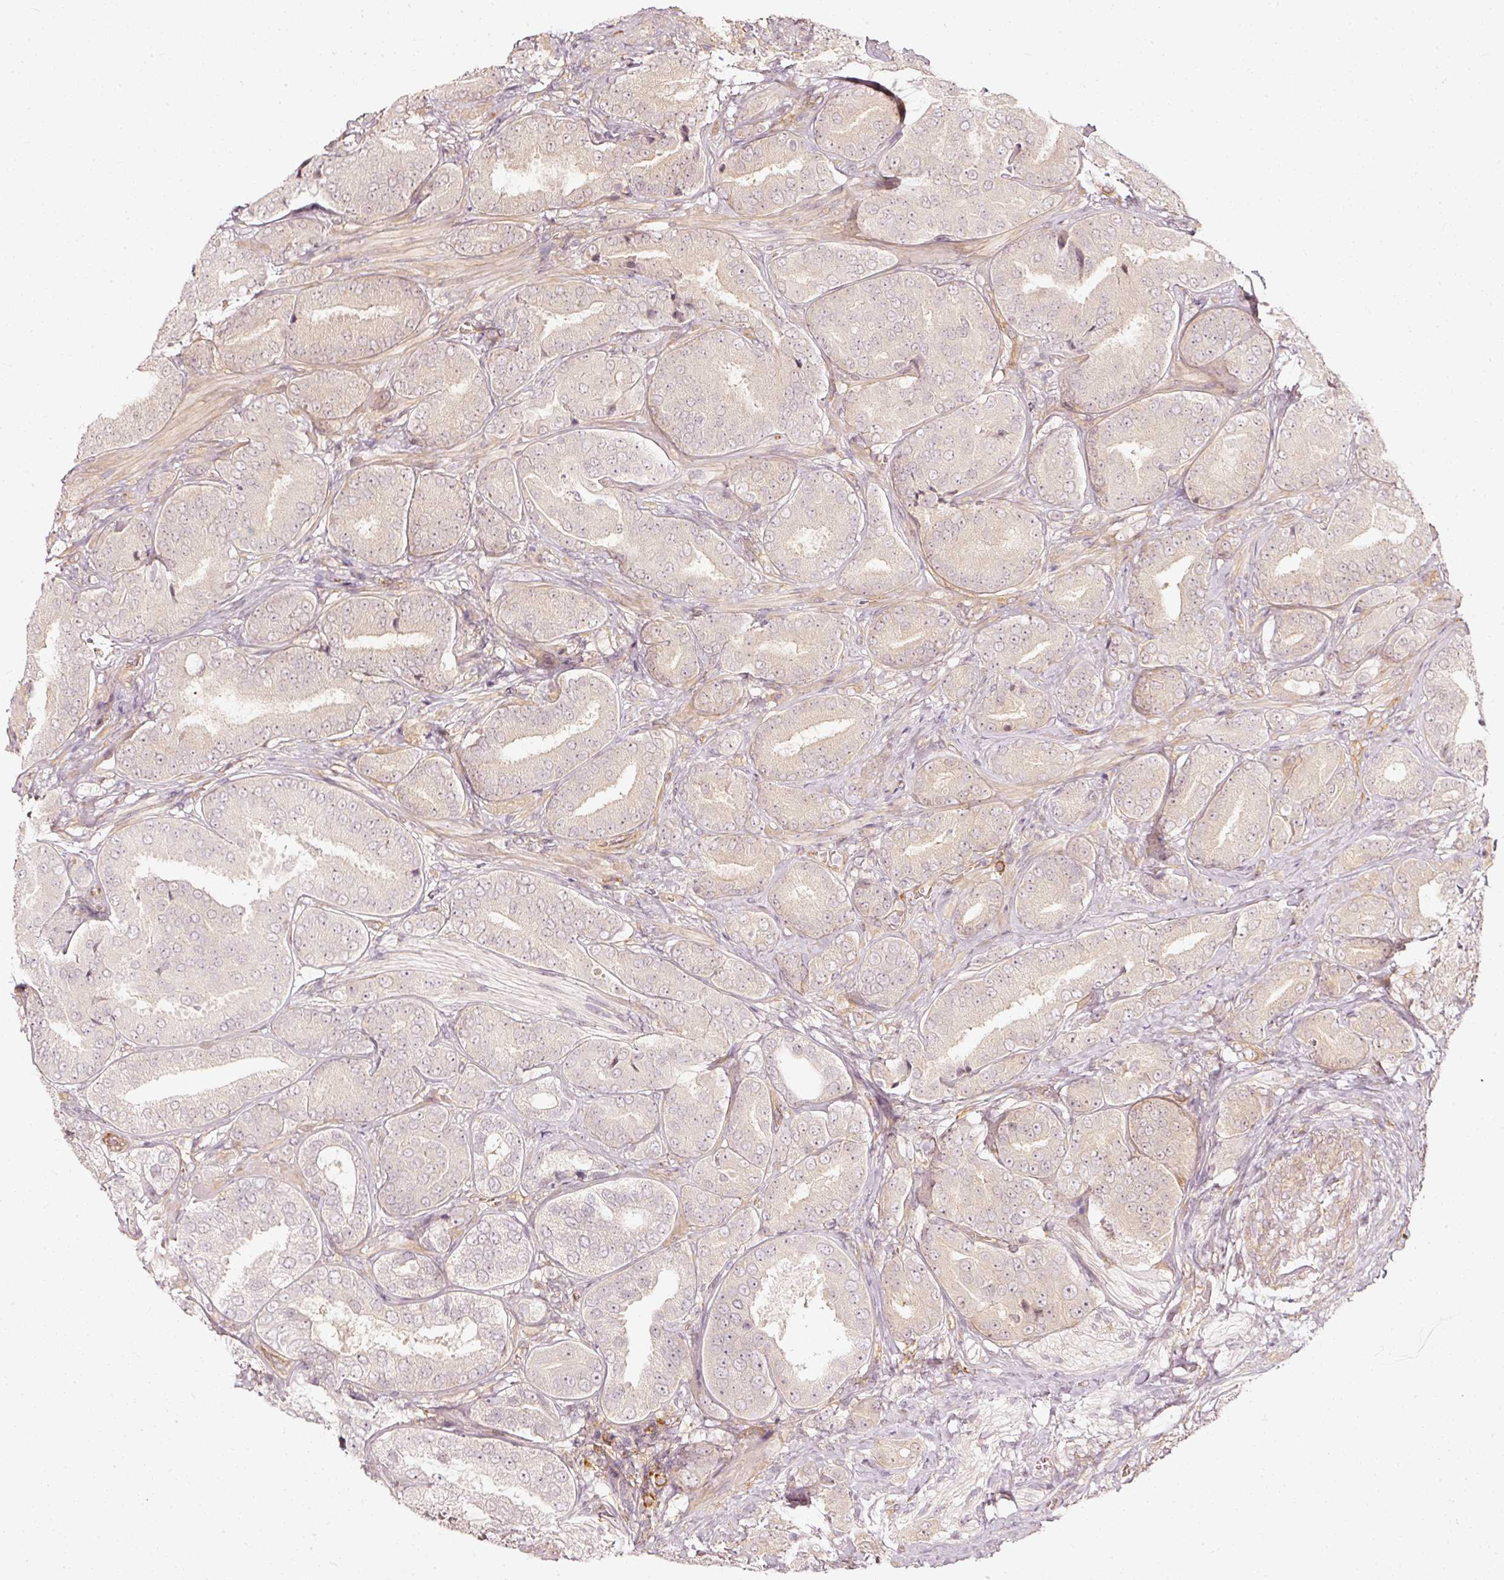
{"staining": {"intensity": "negative", "quantity": "none", "location": "none"}, "tissue": "prostate cancer", "cell_type": "Tumor cells", "image_type": "cancer", "snomed": [{"axis": "morphology", "description": "Adenocarcinoma, High grade"}, {"axis": "topography", "description": "Prostate"}], "caption": "Adenocarcinoma (high-grade) (prostate) stained for a protein using immunohistochemistry reveals no expression tumor cells.", "gene": "DRD2", "patient": {"sex": "male", "age": 63}}